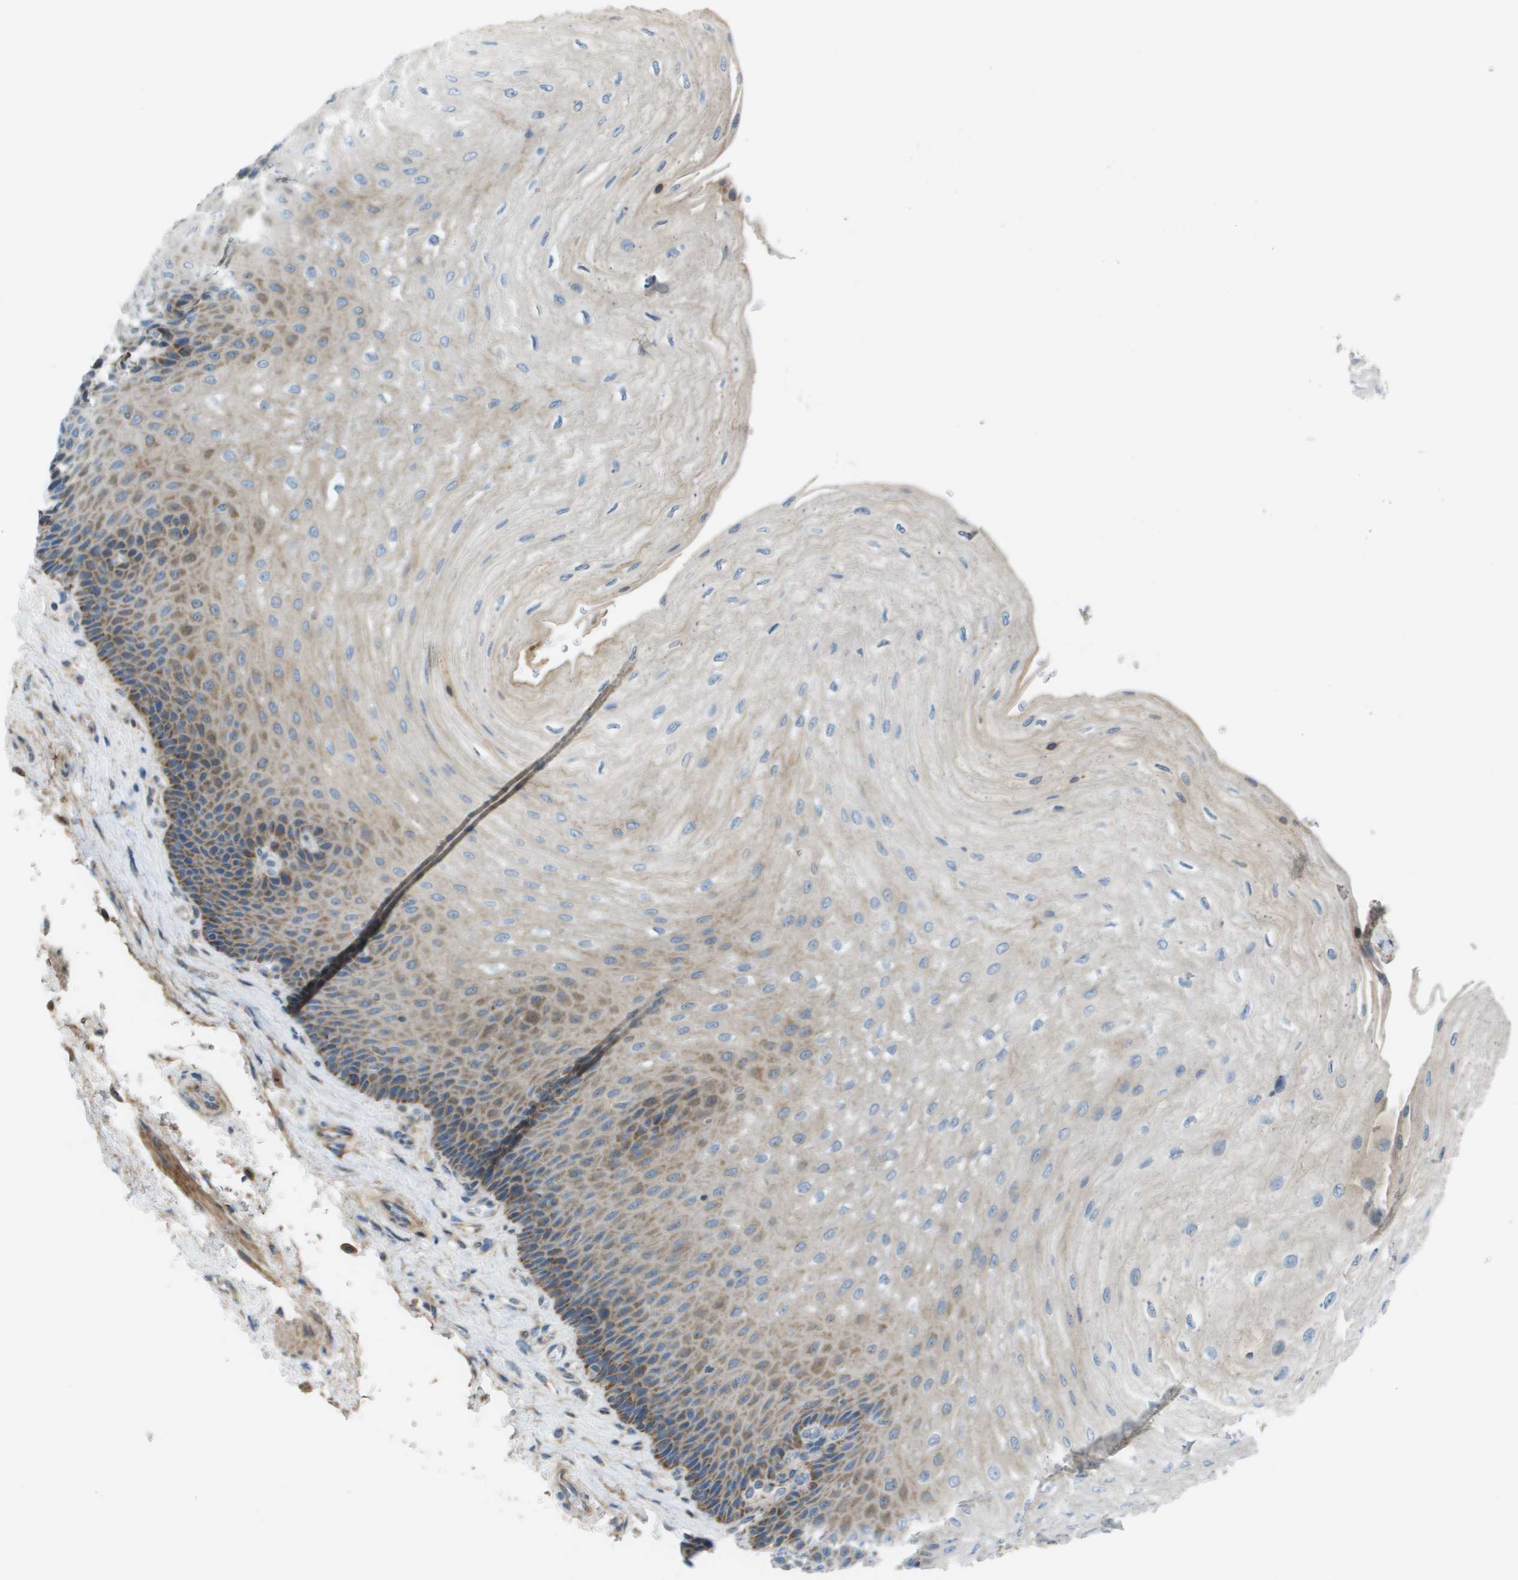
{"staining": {"intensity": "moderate", "quantity": "25%-75%", "location": "cytoplasmic/membranous"}, "tissue": "esophagus", "cell_type": "Squamous epithelial cells", "image_type": "normal", "snomed": [{"axis": "morphology", "description": "Normal tissue, NOS"}, {"axis": "topography", "description": "Esophagus"}], "caption": "Immunohistochemical staining of unremarkable human esophagus demonstrates medium levels of moderate cytoplasmic/membranous positivity in about 25%-75% of squamous epithelial cells. The staining was performed using DAB, with brown indicating positive protein expression. Nuclei are stained blue with hematoxylin.", "gene": "GALNT6", "patient": {"sex": "female", "age": 72}}